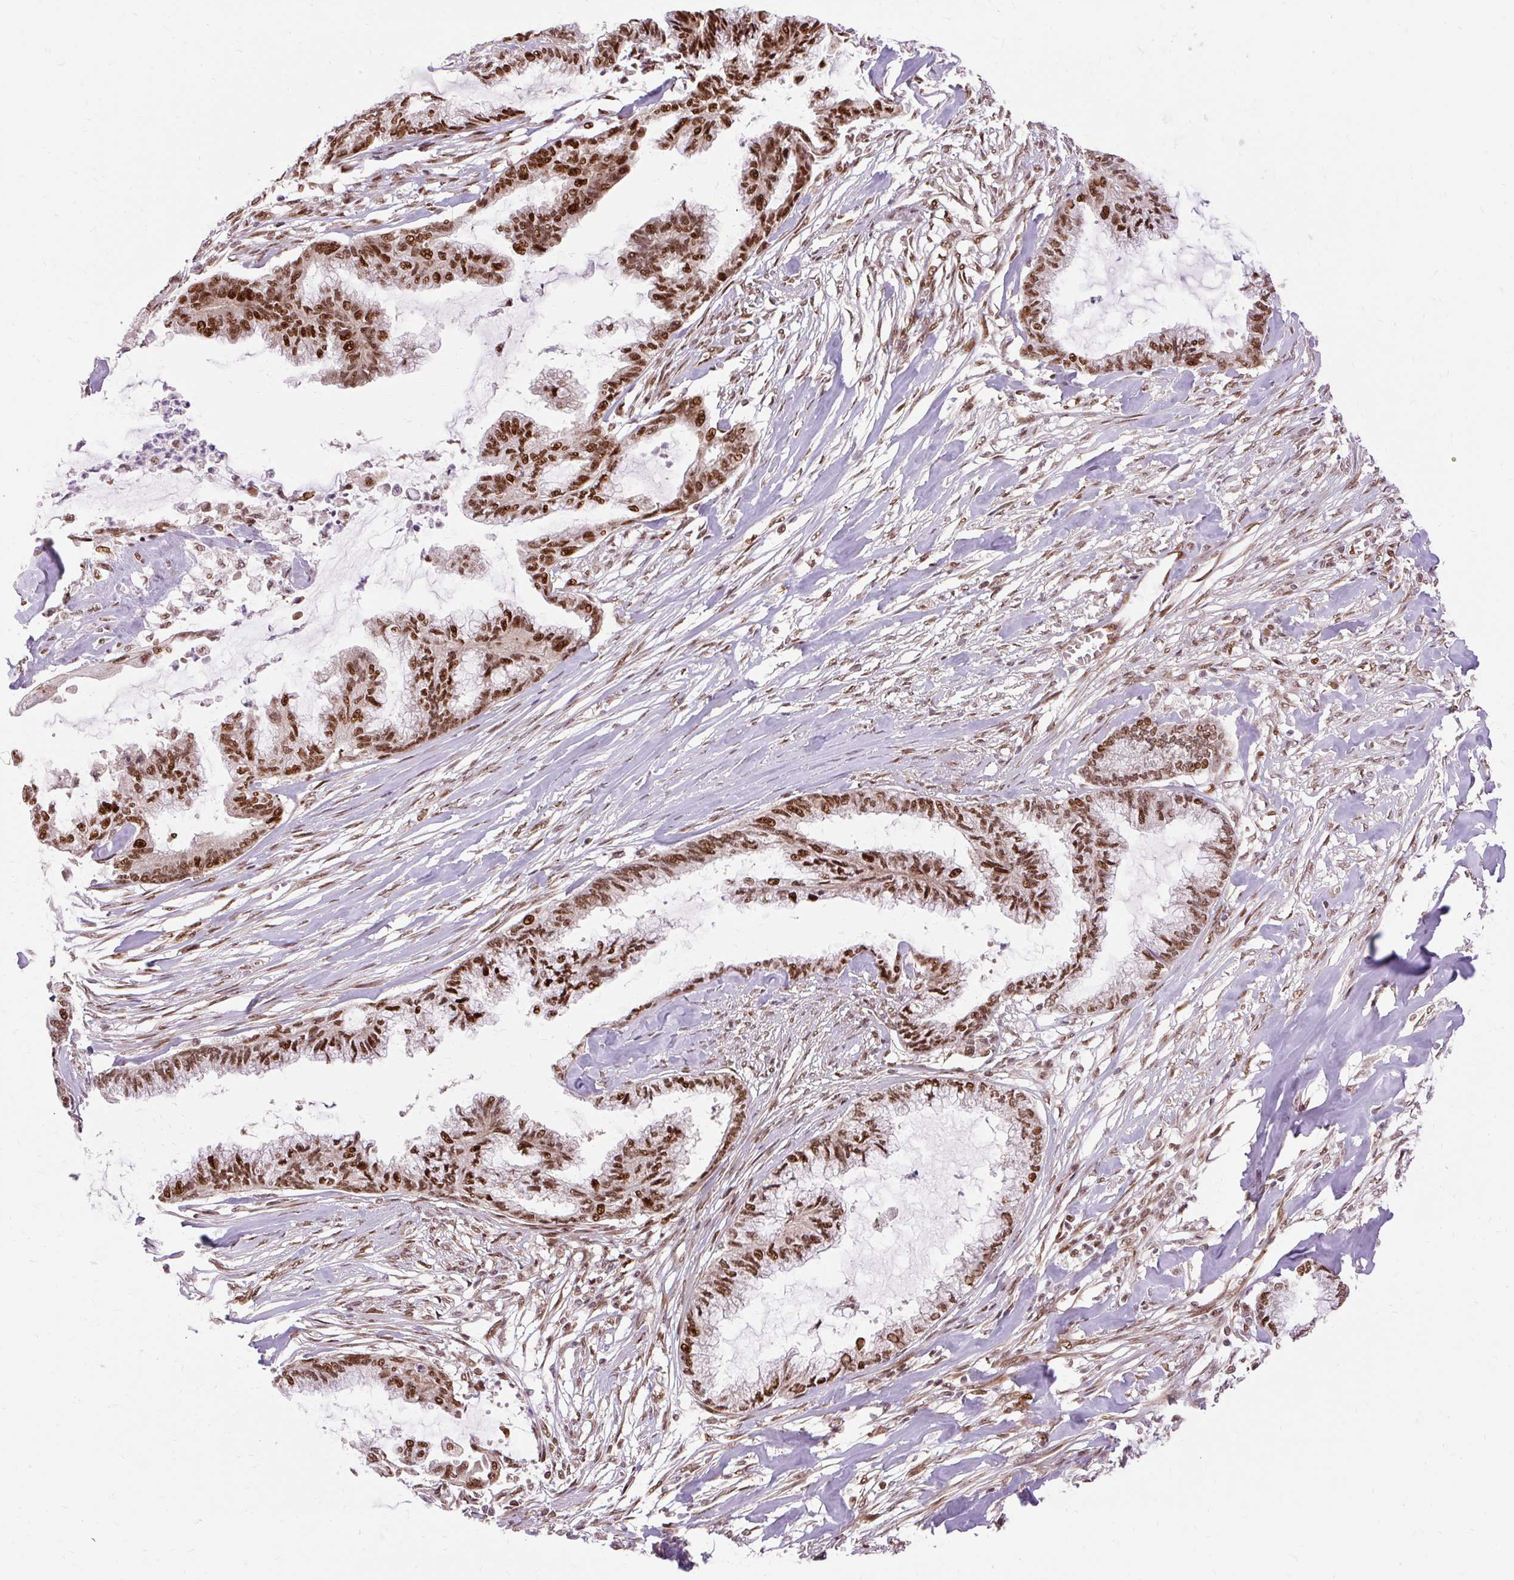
{"staining": {"intensity": "strong", "quantity": ">75%", "location": "nuclear"}, "tissue": "endometrial cancer", "cell_type": "Tumor cells", "image_type": "cancer", "snomed": [{"axis": "morphology", "description": "Adenocarcinoma, NOS"}, {"axis": "topography", "description": "Endometrium"}], "caption": "The micrograph displays a brown stain indicating the presence of a protein in the nuclear of tumor cells in endometrial cancer (adenocarcinoma).", "gene": "MECOM", "patient": {"sex": "female", "age": 86}}